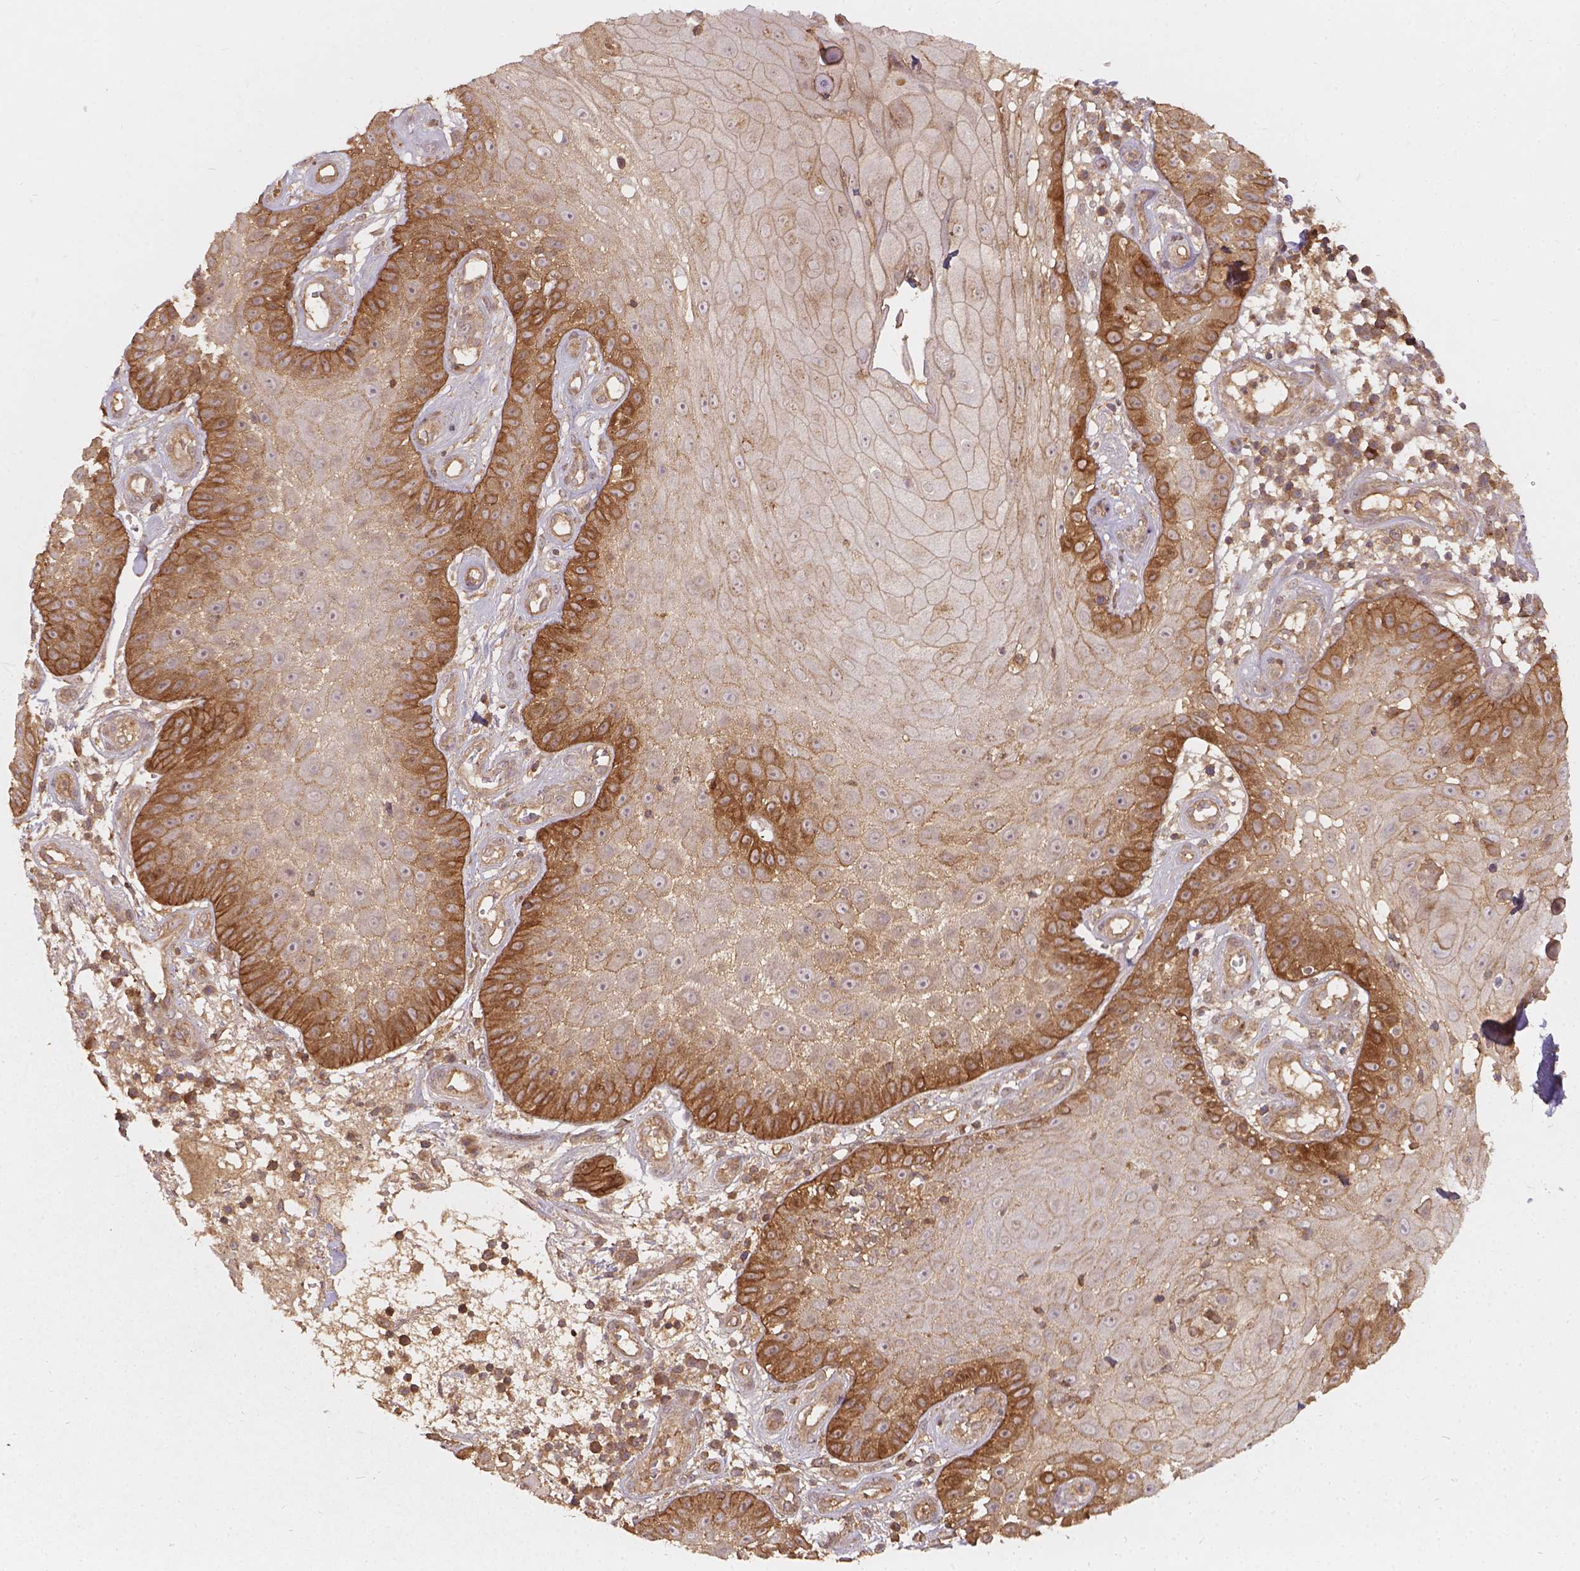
{"staining": {"intensity": "moderate", "quantity": "25%-75%", "location": "cytoplasmic/membranous"}, "tissue": "skin cancer", "cell_type": "Tumor cells", "image_type": "cancer", "snomed": [{"axis": "morphology", "description": "Squamous cell carcinoma, NOS"}, {"axis": "topography", "description": "Skin"}], "caption": "This is a histology image of immunohistochemistry (IHC) staining of squamous cell carcinoma (skin), which shows moderate expression in the cytoplasmic/membranous of tumor cells.", "gene": "XPR1", "patient": {"sex": "male", "age": 70}}